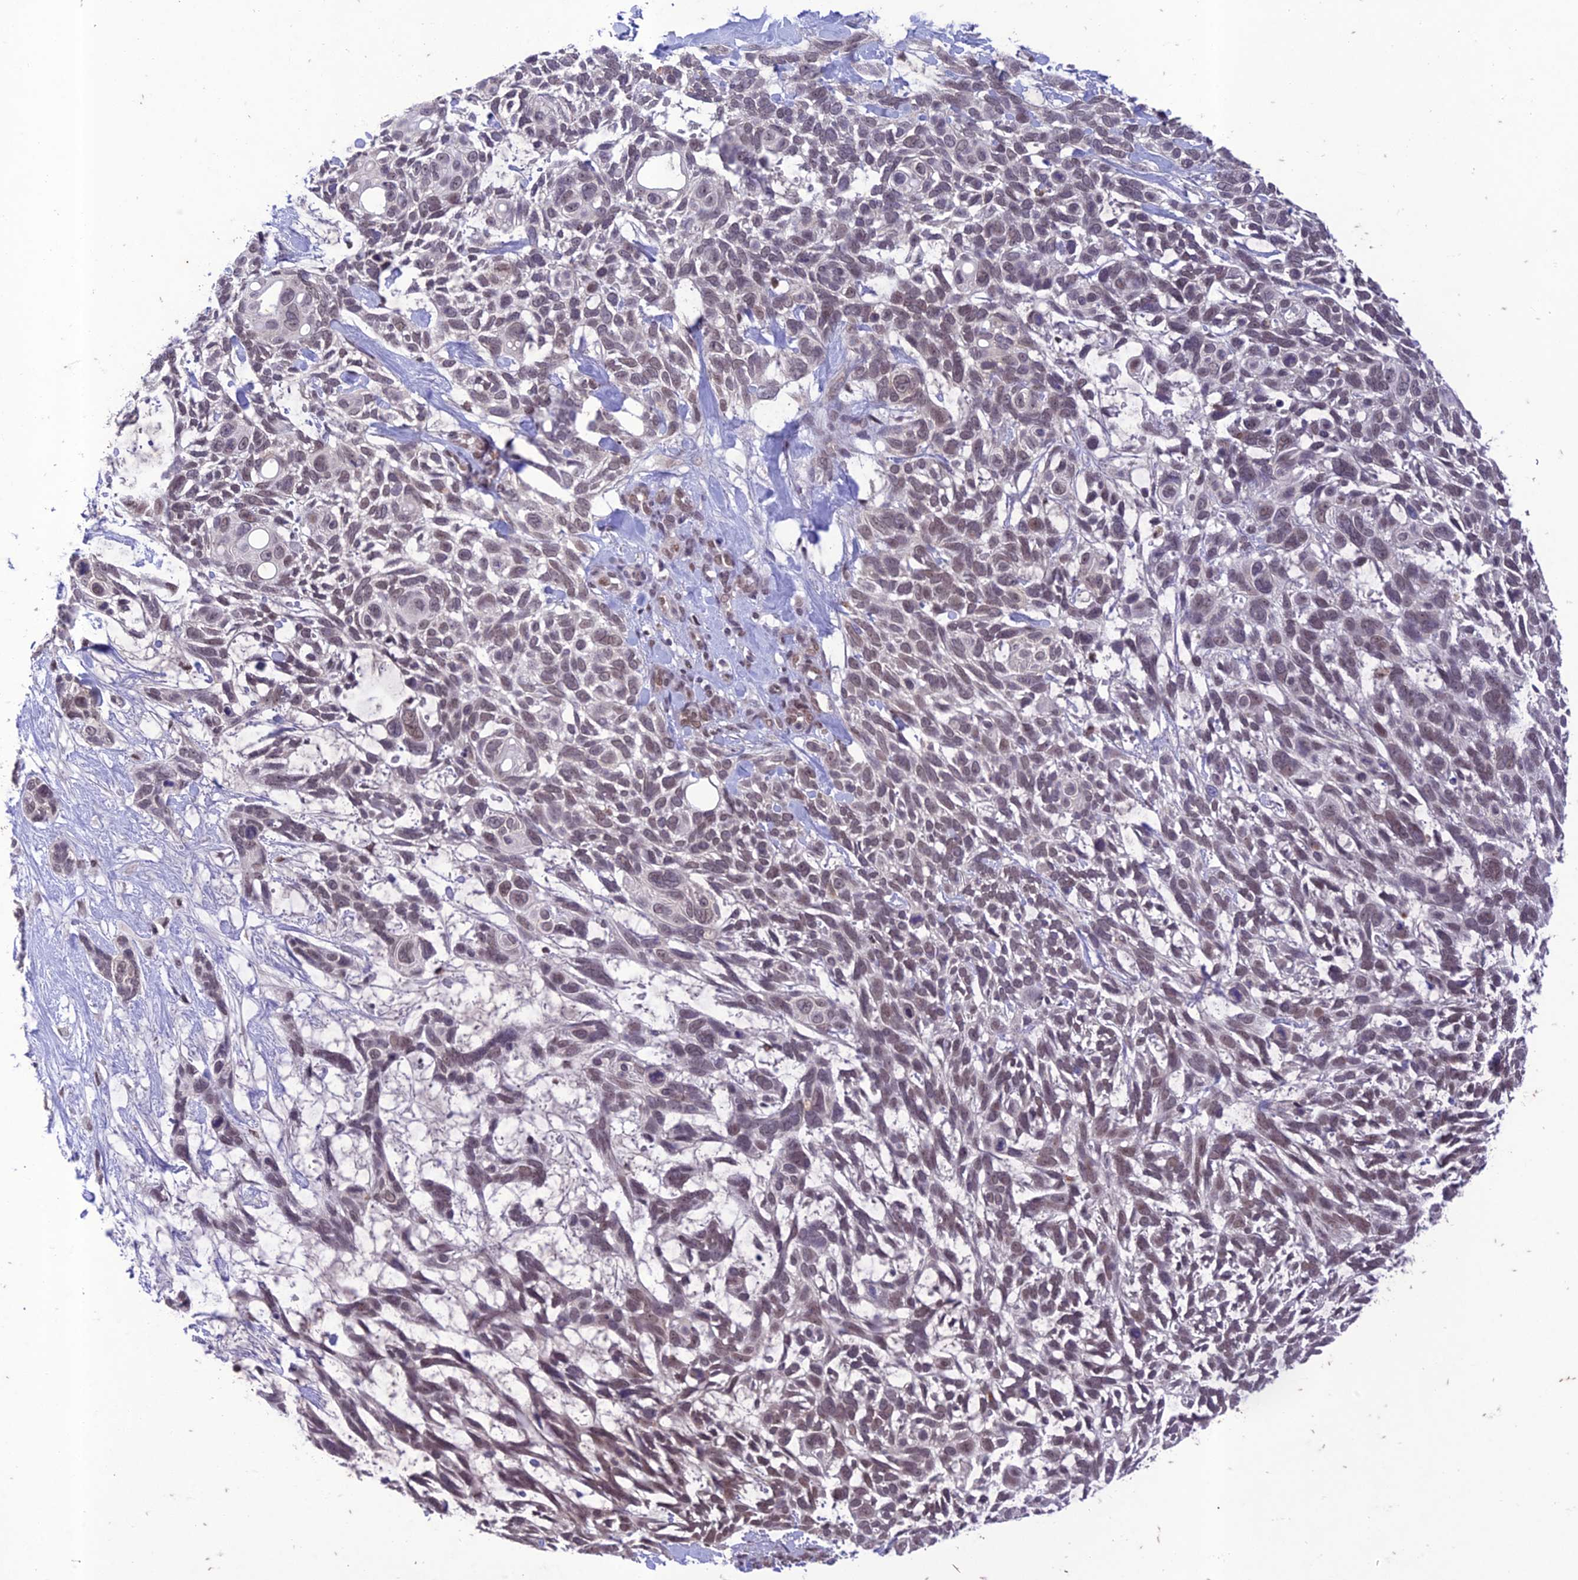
{"staining": {"intensity": "weak", "quantity": "<25%", "location": "nuclear"}, "tissue": "skin cancer", "cell_type": "Tumor cells", "image_type": "cancer", "snomed": [{"axis": "morphology", "description": "Basal cell carcinoma"}, {"axis": "topography", "description": "Skin"}], "caption": "IHC of skin cancer (basal cell carcinoma) demonstrates no expression in tumor cells. (Stains: DAB IHC with hematoxylin counter stain, Microscopy: brightfield microscopy at high magnification).", "gene": "POP4", "patient": {"sex": "male", "age": 88}}